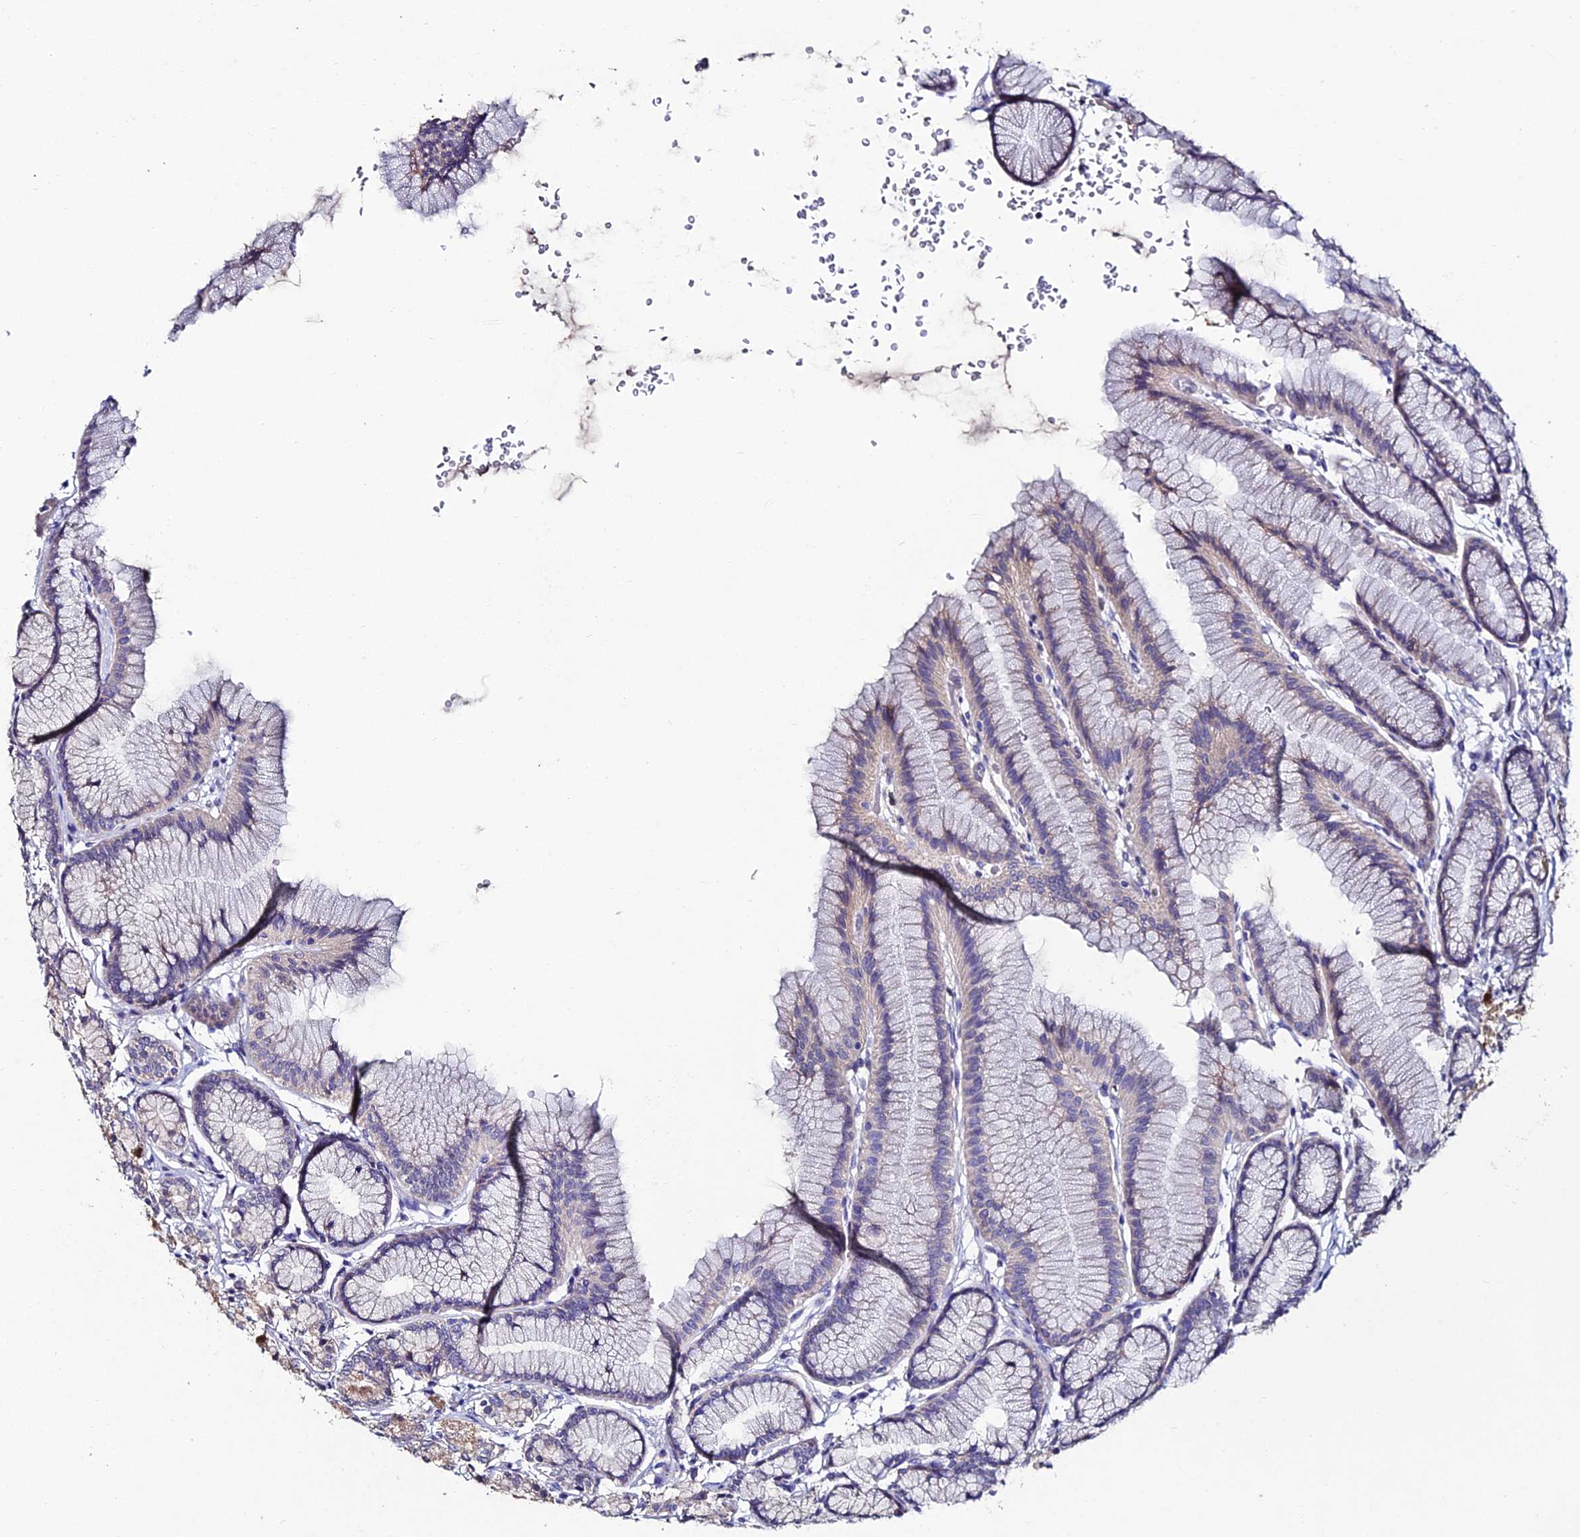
{"staining": {"intensity": "strong", "quantity": "<25%", "location": "nuclear"}, "tissue": "stomach", "cell_type": "Glandular cells", "image_type": "normal", "snomed": [{"axis": "morphology", "description": "Normal tissue, NOS"}, {"axis": "morphology", "description": "Adenocarcinoma, NOS"}, {"axis": "morphology", "description": "Adenocarcinoma, High grade"}, {"axis": "topography", "description": "Stomach, upper"}, {"axis": "topography", "description": "Stomach"}], "caption": "IHC image of benign stomach: stomach stained using immunohistochemistry reveals medium levels of strong protein expression localized specifically in the nuclear of glandular cells, appearing as a nuclear brown color.", "gene": "ESRRG", "patient": {"sex": "female", "age": 65}}